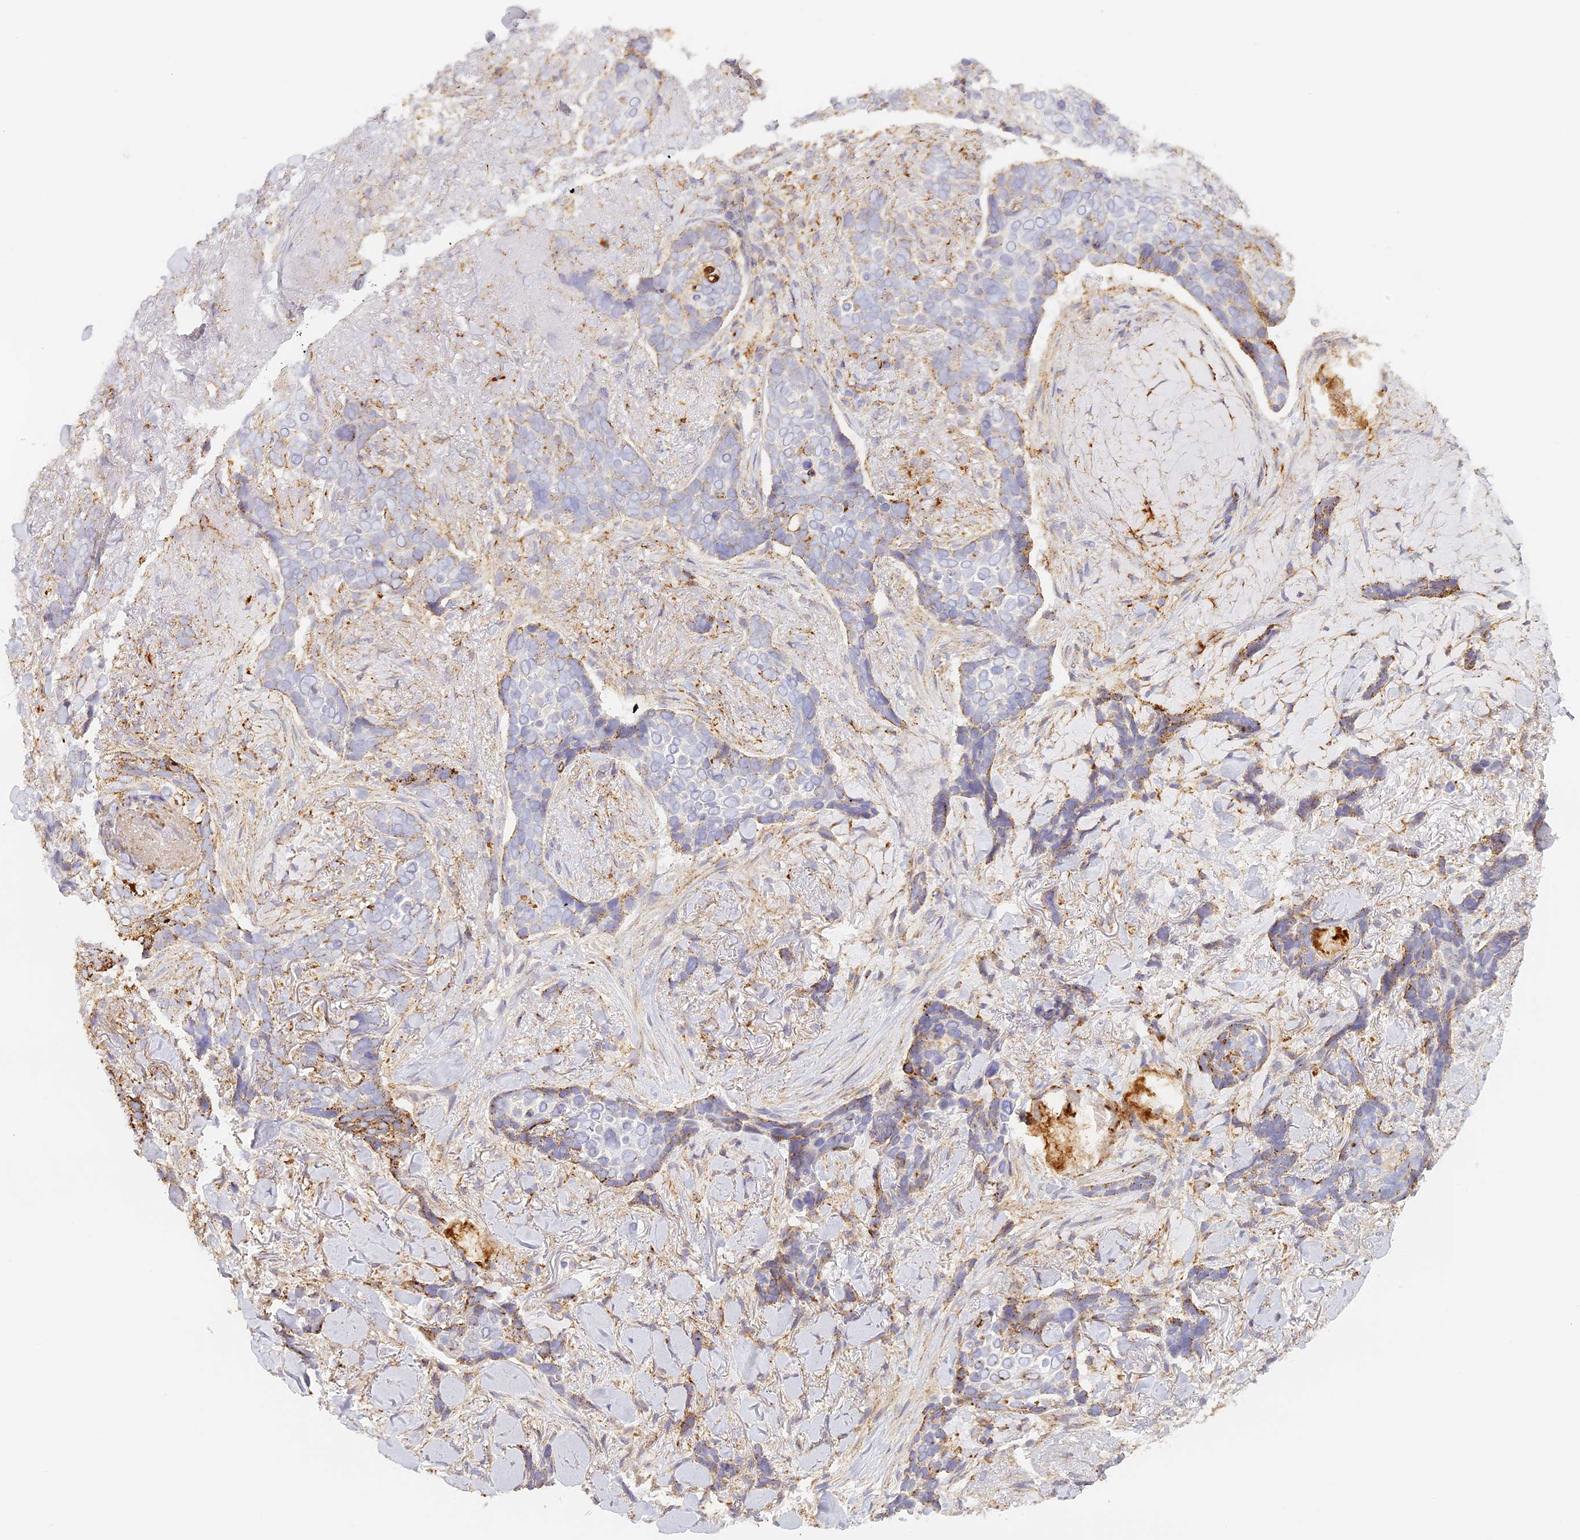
{"staining": {"intensity": "strong", "quantity": "<25%", "location": "cytoplasmic/membranous"}, "tissue": "skin cancer", "cell_type": "Tumor cells", "image_type": "cancer", "snomed": [{"axis": "morphology", "description": "Basal cell carcinoma"}, {"axis": "topography", "description": "Skin"}], "caption": "DAB immunohistochemical staining of skin cancer exhibits strong cytoplasmic/membranous protein expression in approximately <25% of tumor cells.", "gene": "LAMP2", "patient": {"sex": "female", "age": 82}}